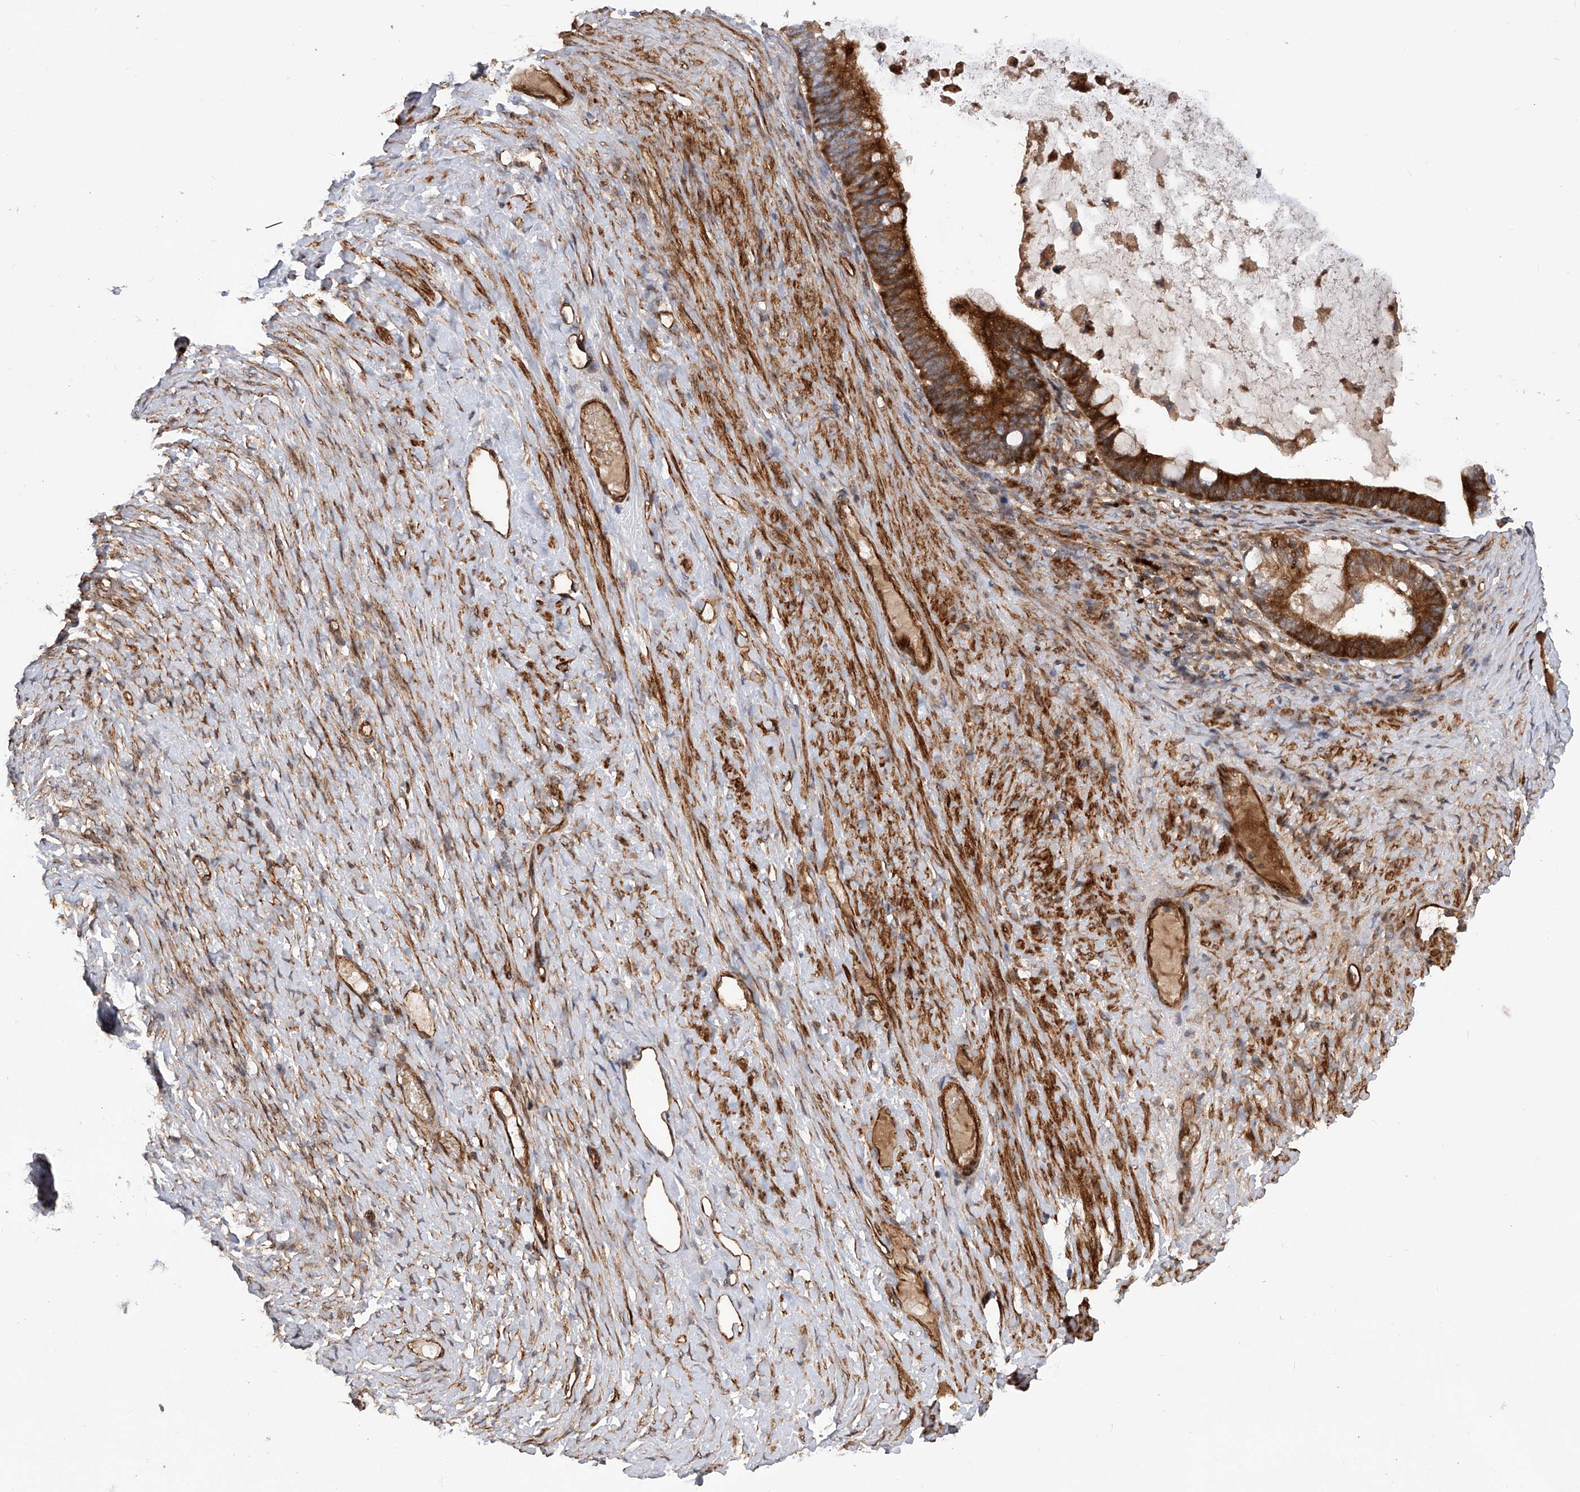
{"staining": {"intensity": "moderate", "quantity": ">75%", "location": "cytoplasmic/membranous"}, "tissue": "ovarian cancer", "cell_type": "Tumor cells", "image_type": "cancer", "snomed": [{"axis": "morphology", "description": "Cystadenocarcinoma, mucinous, NOS"}, {"axis": "topography", "description": "Ovary"}], "caption": "Tumor cells show medium levels of moderate cytoplasmic/membranous staining in approximately >75% of cells in mucinous cystadenocarcinoma (ovarian). (brown staining indicates protein expression, while blue staining denotes nuclei).", "gene": "PDSS2", "patient": {"sex": "female", "age": 61}}